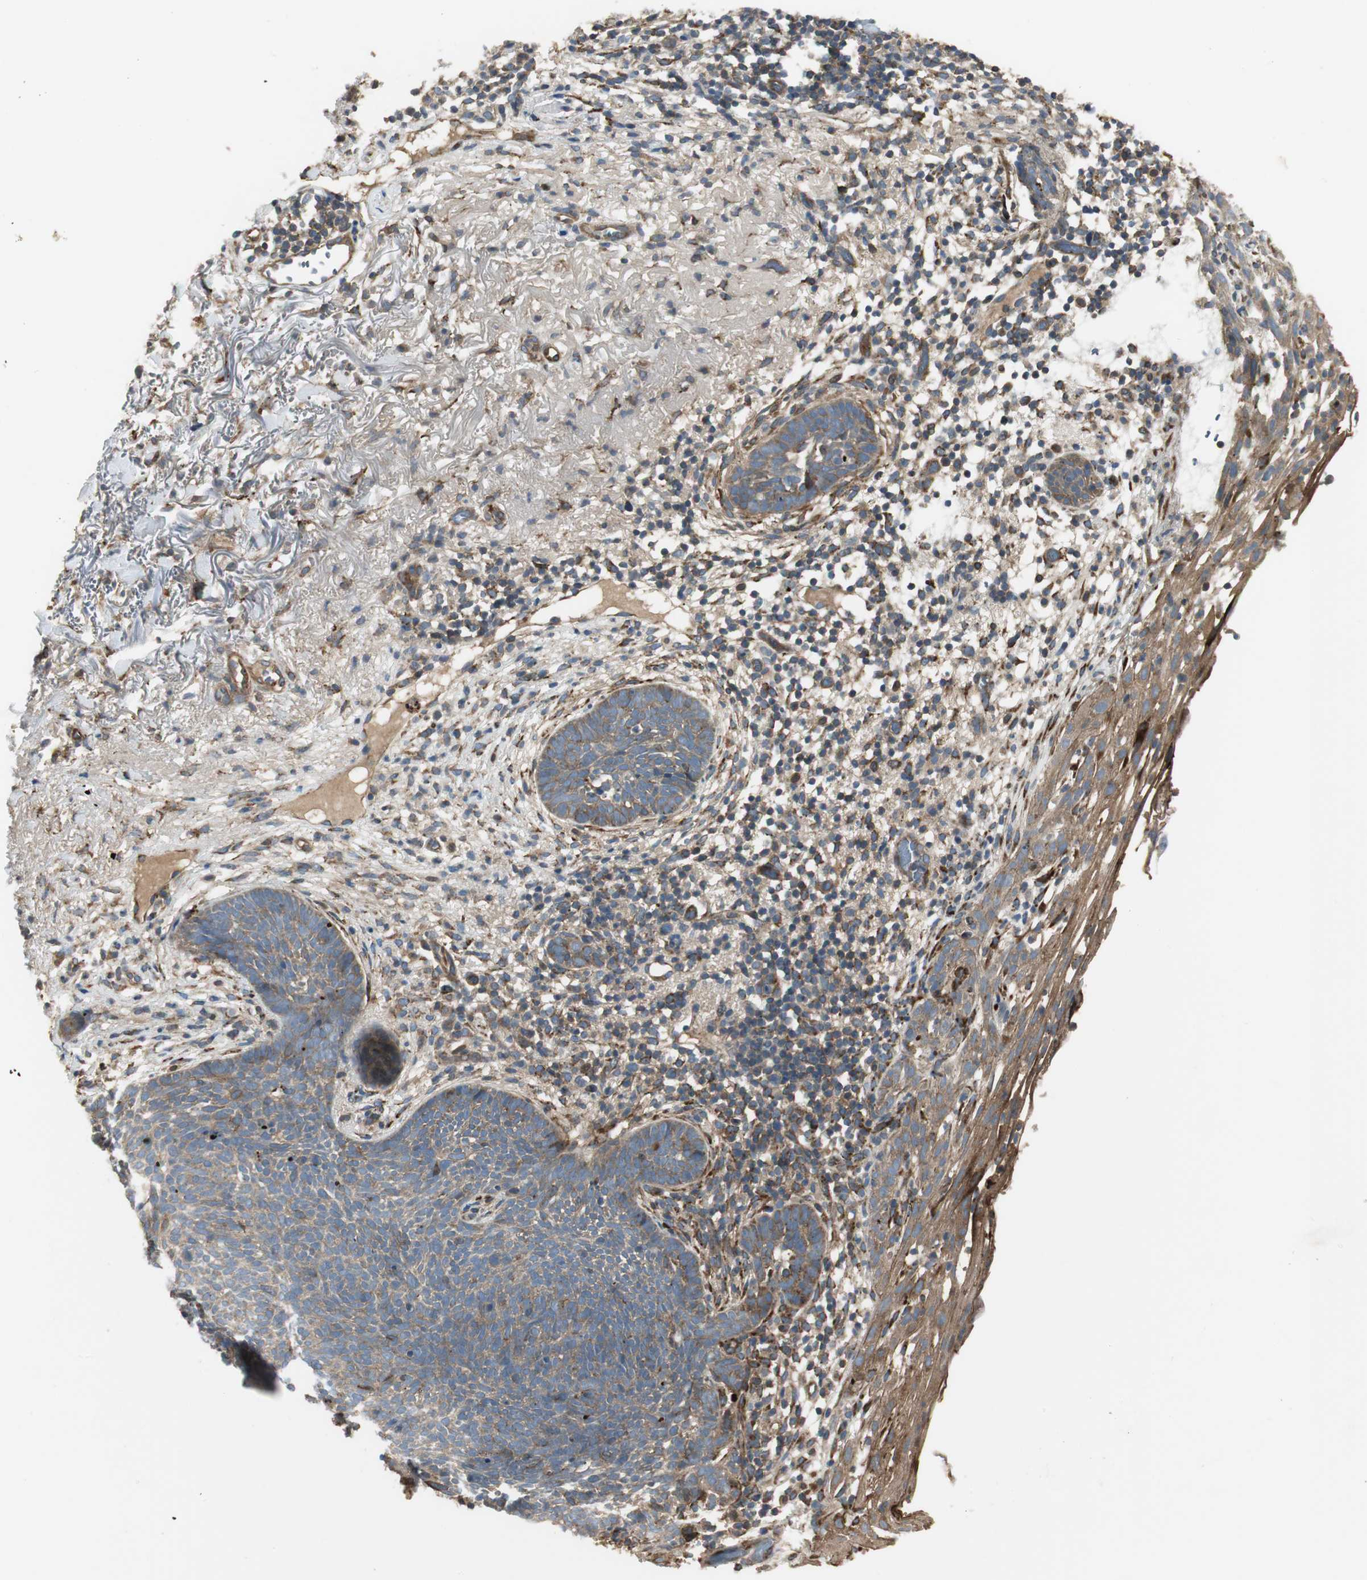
{"staining": {"intensity": "weak", "quantity": ">75%", "location": "cytoplasmic/membranous"}, "tissue": "skin cancer", "cell_type": "Tumor cells", "image_type": "cancer", "snomed": [{"axis": "morphology", "description": "Basal cell carcinoma"}, {"axis": "topography", "description": "Skin"}], "caption": "Skin basal cell carcinoma stained with IHC displays weak cytoplasmic/membranous positivity in approximately >75% of tumor cells. The staining is performed using DAB brown chromogen to label protein expression. The nuclei are counter-stained blue using hematoxylin.", "gene": "PRKG1", "patient": {"sex": "female", "age": 70}}